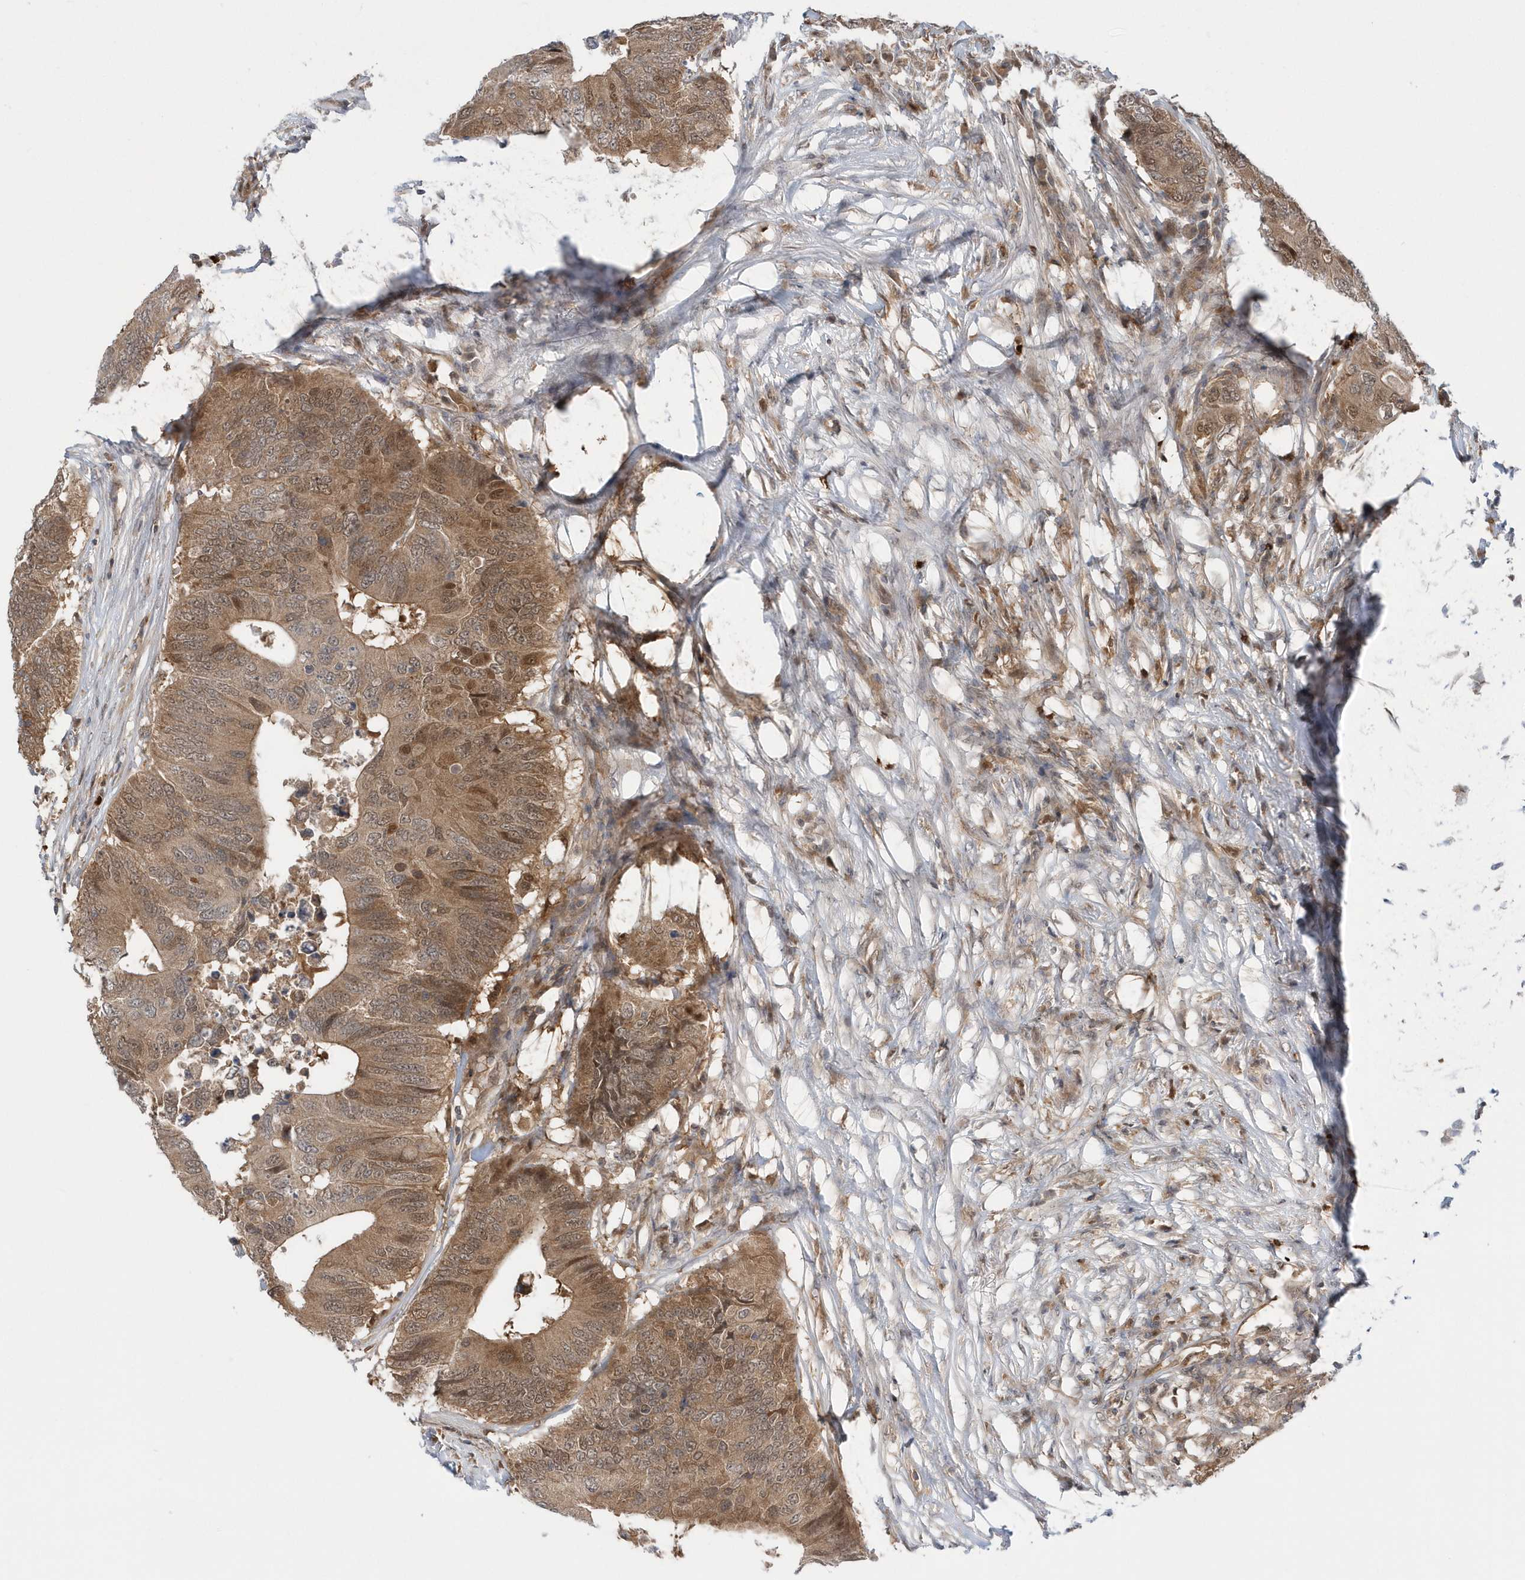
{"staining": {"intensity": "moderate", "quantity": ">75%", "location": "cytoplasmic/membranous,nuclear"}, "tissue": "colorectal cancer", "cell_type": "Tumor cells", "image_type": "cancer", "snomed": [{"axis": "morphology", "description": "Adenocarcinoma, NOS"}, {"axis": "topography", "description": "Colon"}], "caption": "High-magnification brightfield microscopy of adenocarcinoma (colorectal) stained with DAB (3,3'-diaminobenzidine) (brown) and counterstained with hematoxylin (blue). tumor cells exhibit moderate cytoplasmic/membranous and nuclear positivity is identified in about>75% of cells.", "gene": "RNF7", "patient": {"sex": "male", "age": 71}}